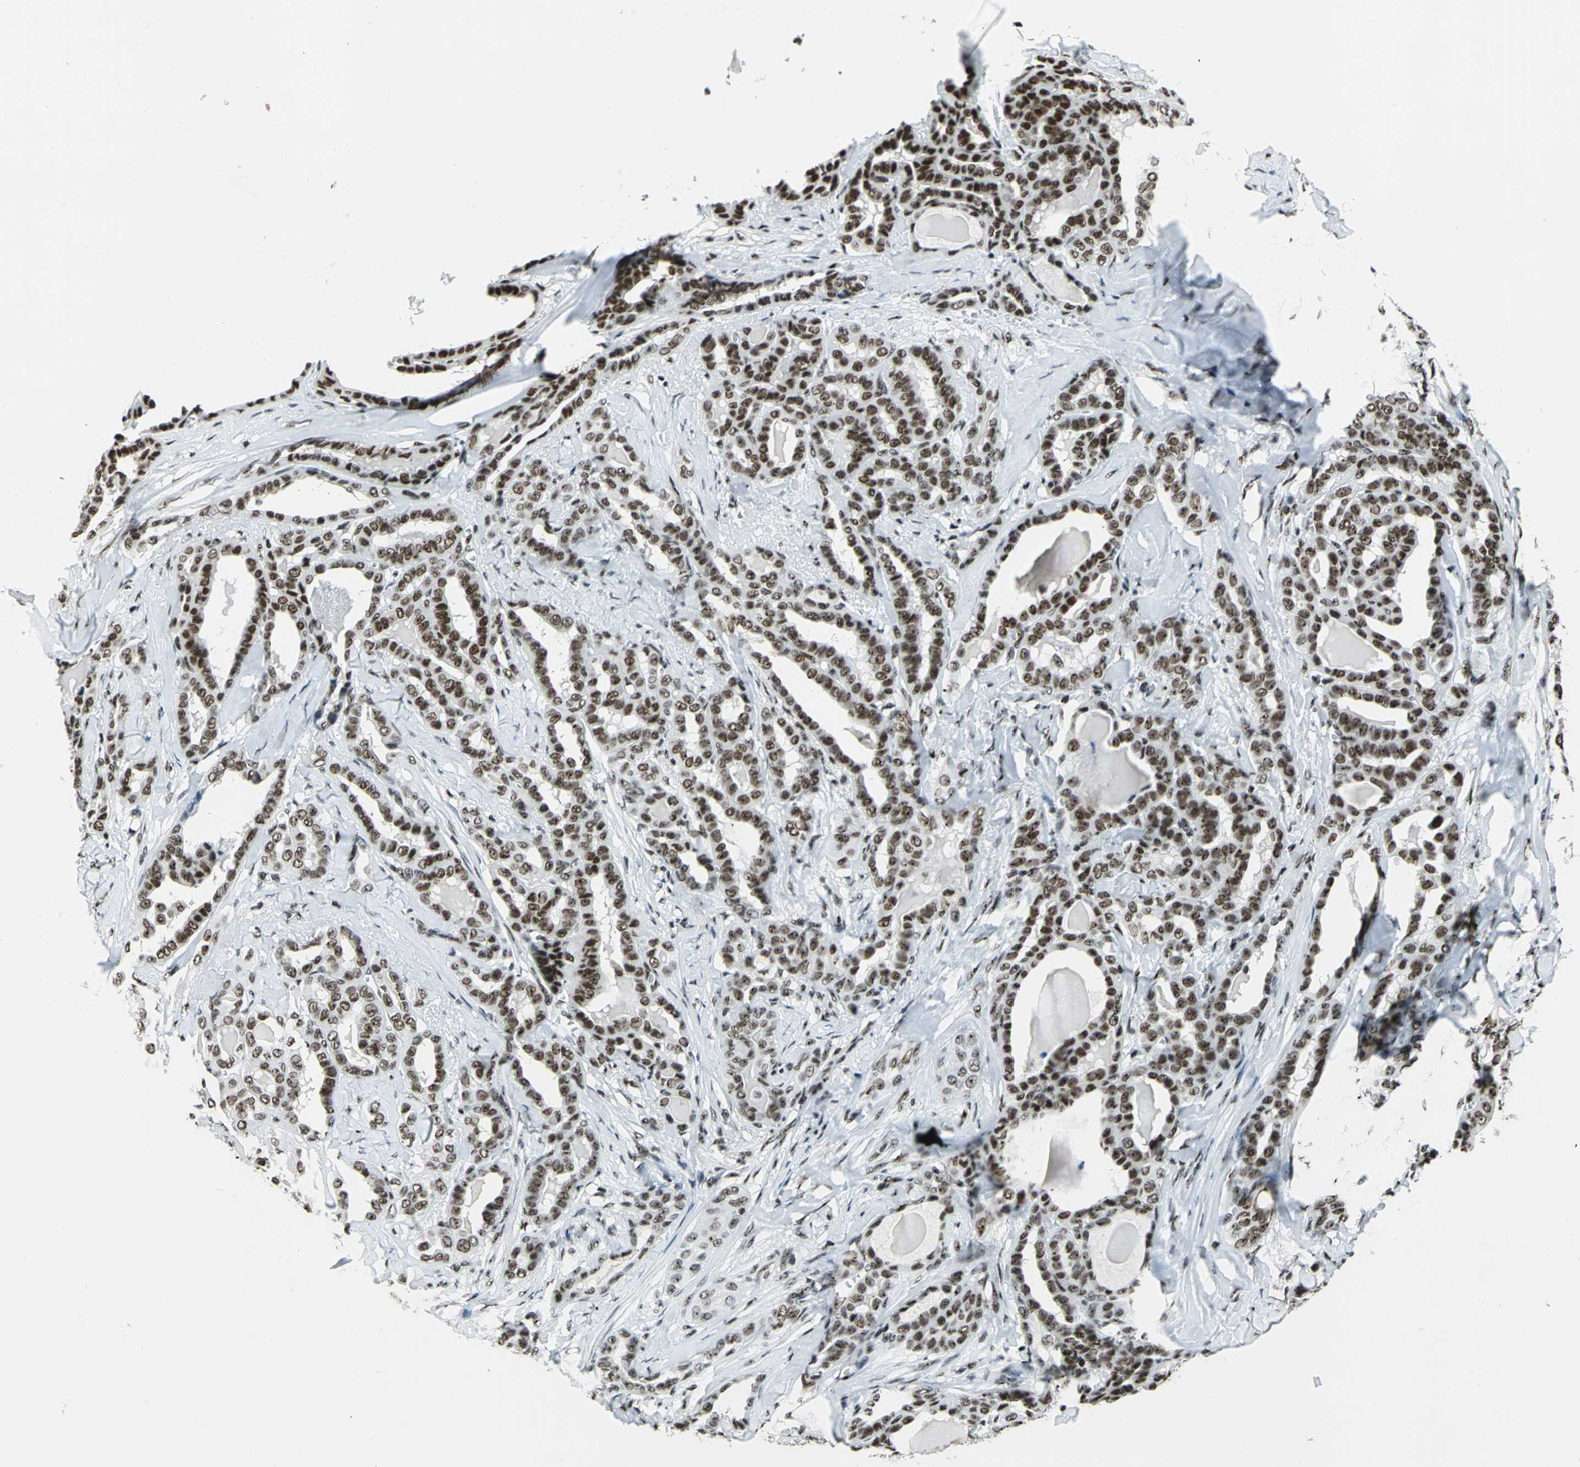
{"staining": {"intensity": "moderate", "quantity": ">75%", "location": "nuclear"}, "tissue": "thyroid cancer", "cell_type": "Tumor cells", "image_type": "cancer", "snomed": [{"axis": "morphology", "description": "Carcinoma, NOS"}, {"axis": "topography", "description": "Thyroid gland"}], "caption": "There is medium levels of moderate nuclear positivity in tumor cells of thyroid cancer, as demonstrated by immunohistochemical staining (brown color).", "gene": "UBTF", "patient": {"sex": "female", "age": 91}}